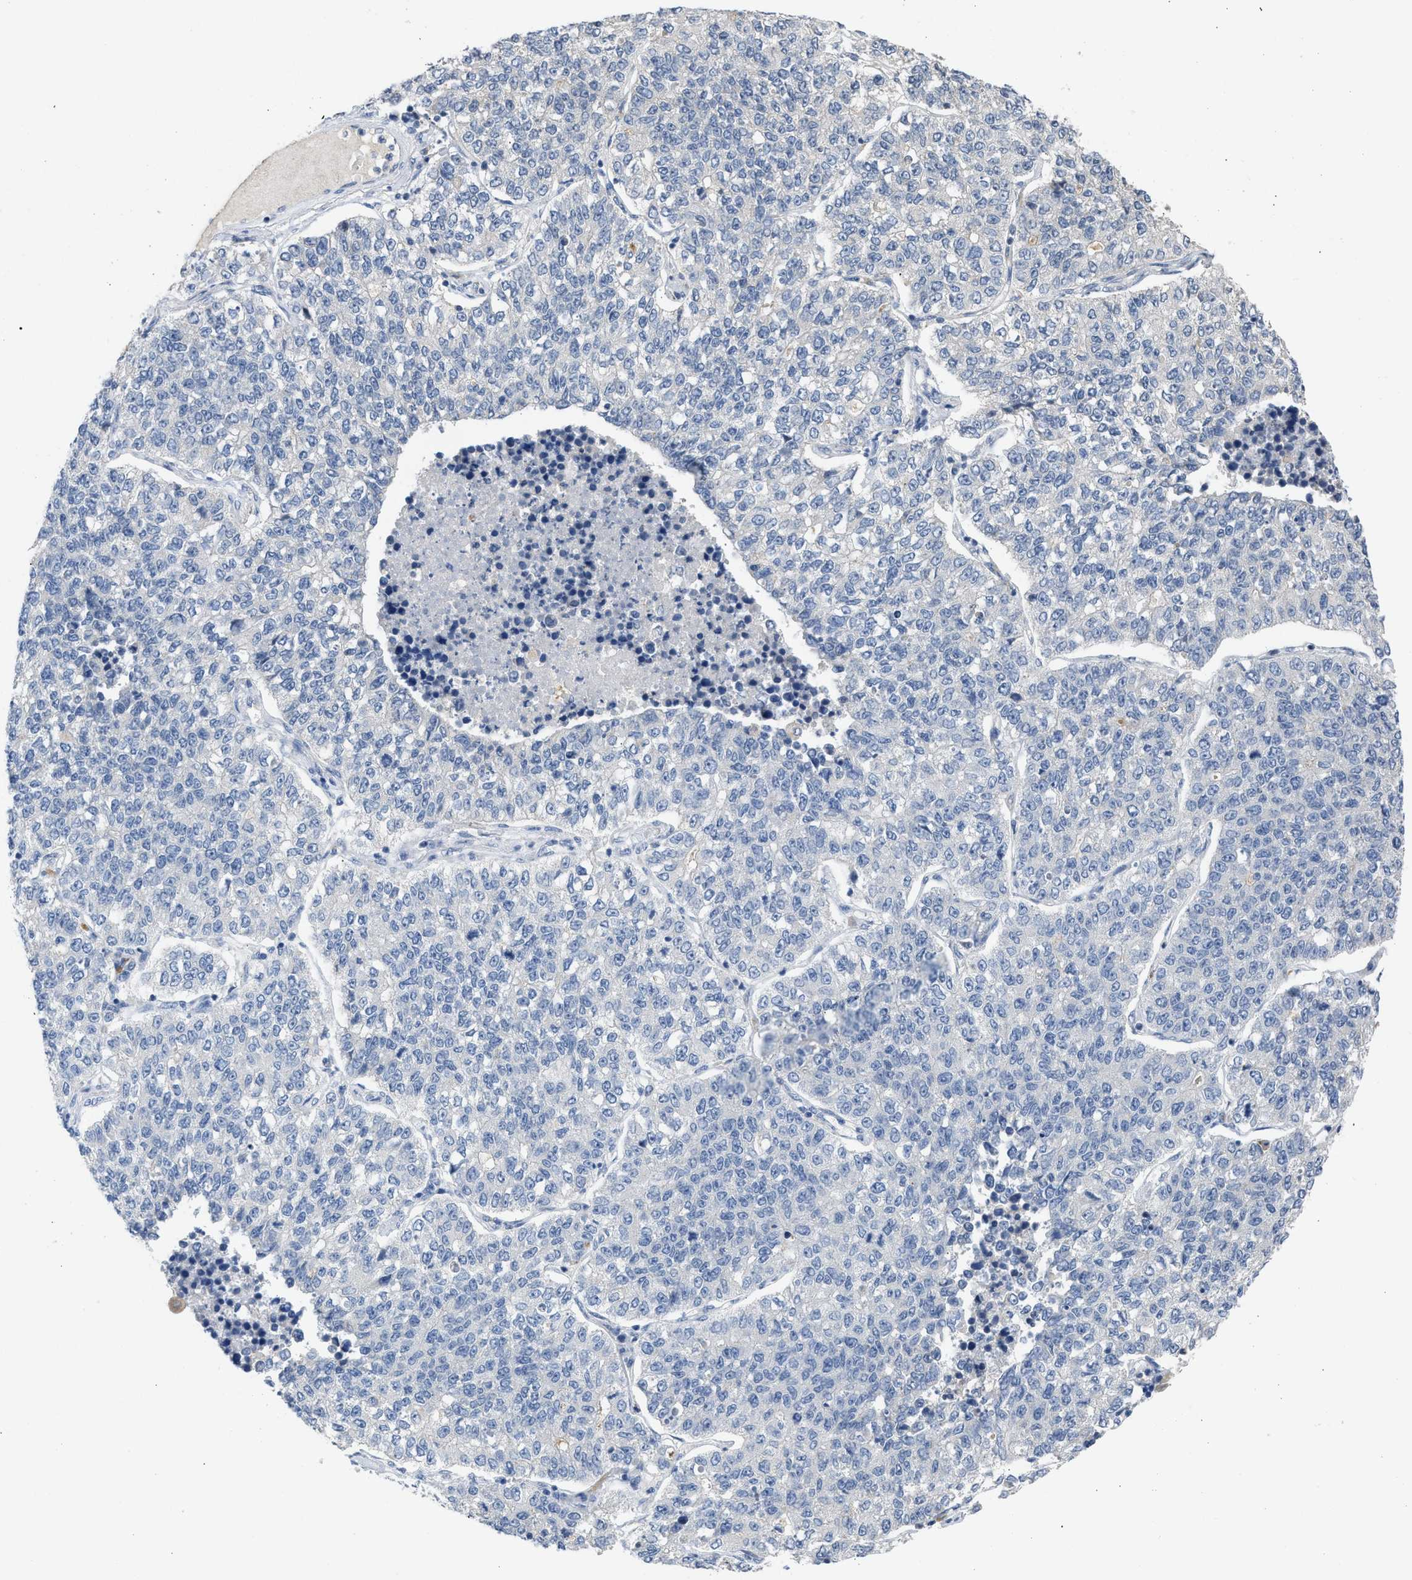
{"staining": {"intensity": "negative", "quantity": "none", "location": "none"}, "tissue": "lung cancer", "cell_type": "Tumor cells", "image_type": "cancer", "snomed": [{"axis": "morphology", "description": "Adenocarcinoma, NOS"}, {"axis": "topography", "description": "Lung"}], "caption": "The histopathology image demonstrates no staining of tumor cells in adenocarcinoma (lung). (Brightfield microscopy of DAB (3,3'-diaminobenzidine) IHC at high magnification).", "gene": "SULT2A1", "patient": {"sex": "male", "age": 49}}